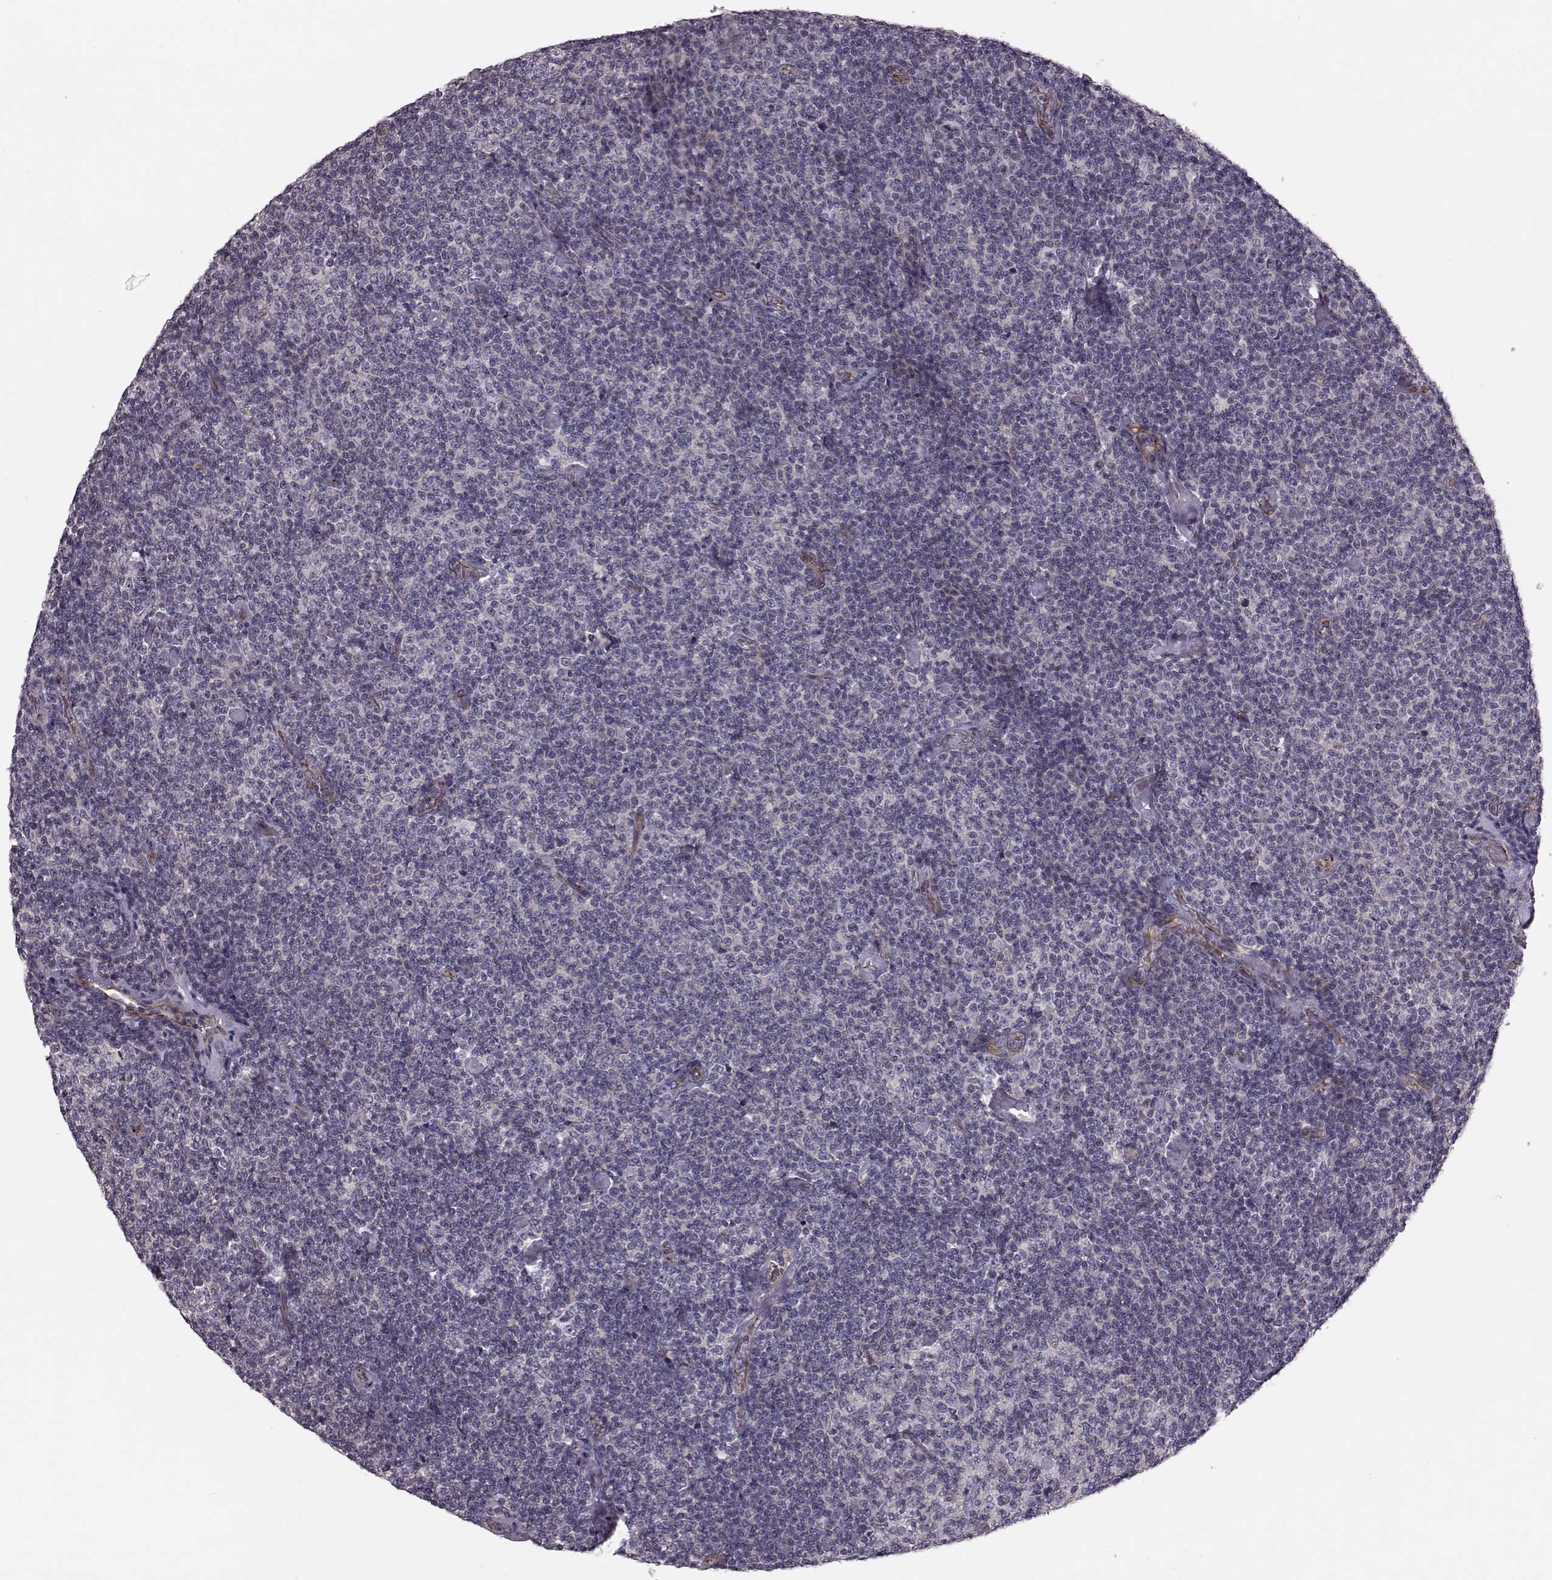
{"staining": {"intensity": "negative", "quantity": "none", "location": "none"}, "tissue": "lymphoma", "cell_type": "Tumor cells", "image_type": "cancer", "snomed": [{"axis": "morphology", "description": "Malignant lymphoma, non-Hodgkin's type, Low grade"}, {"axis": "topography", "description": "Lymph node"}], "caption": "This is an immunohistochemistry micrograph of human lymphoma. There is no positivity in tumor cells.", "gene": "SLC22A18", "patient": {"sex": "male", "age": 81}}